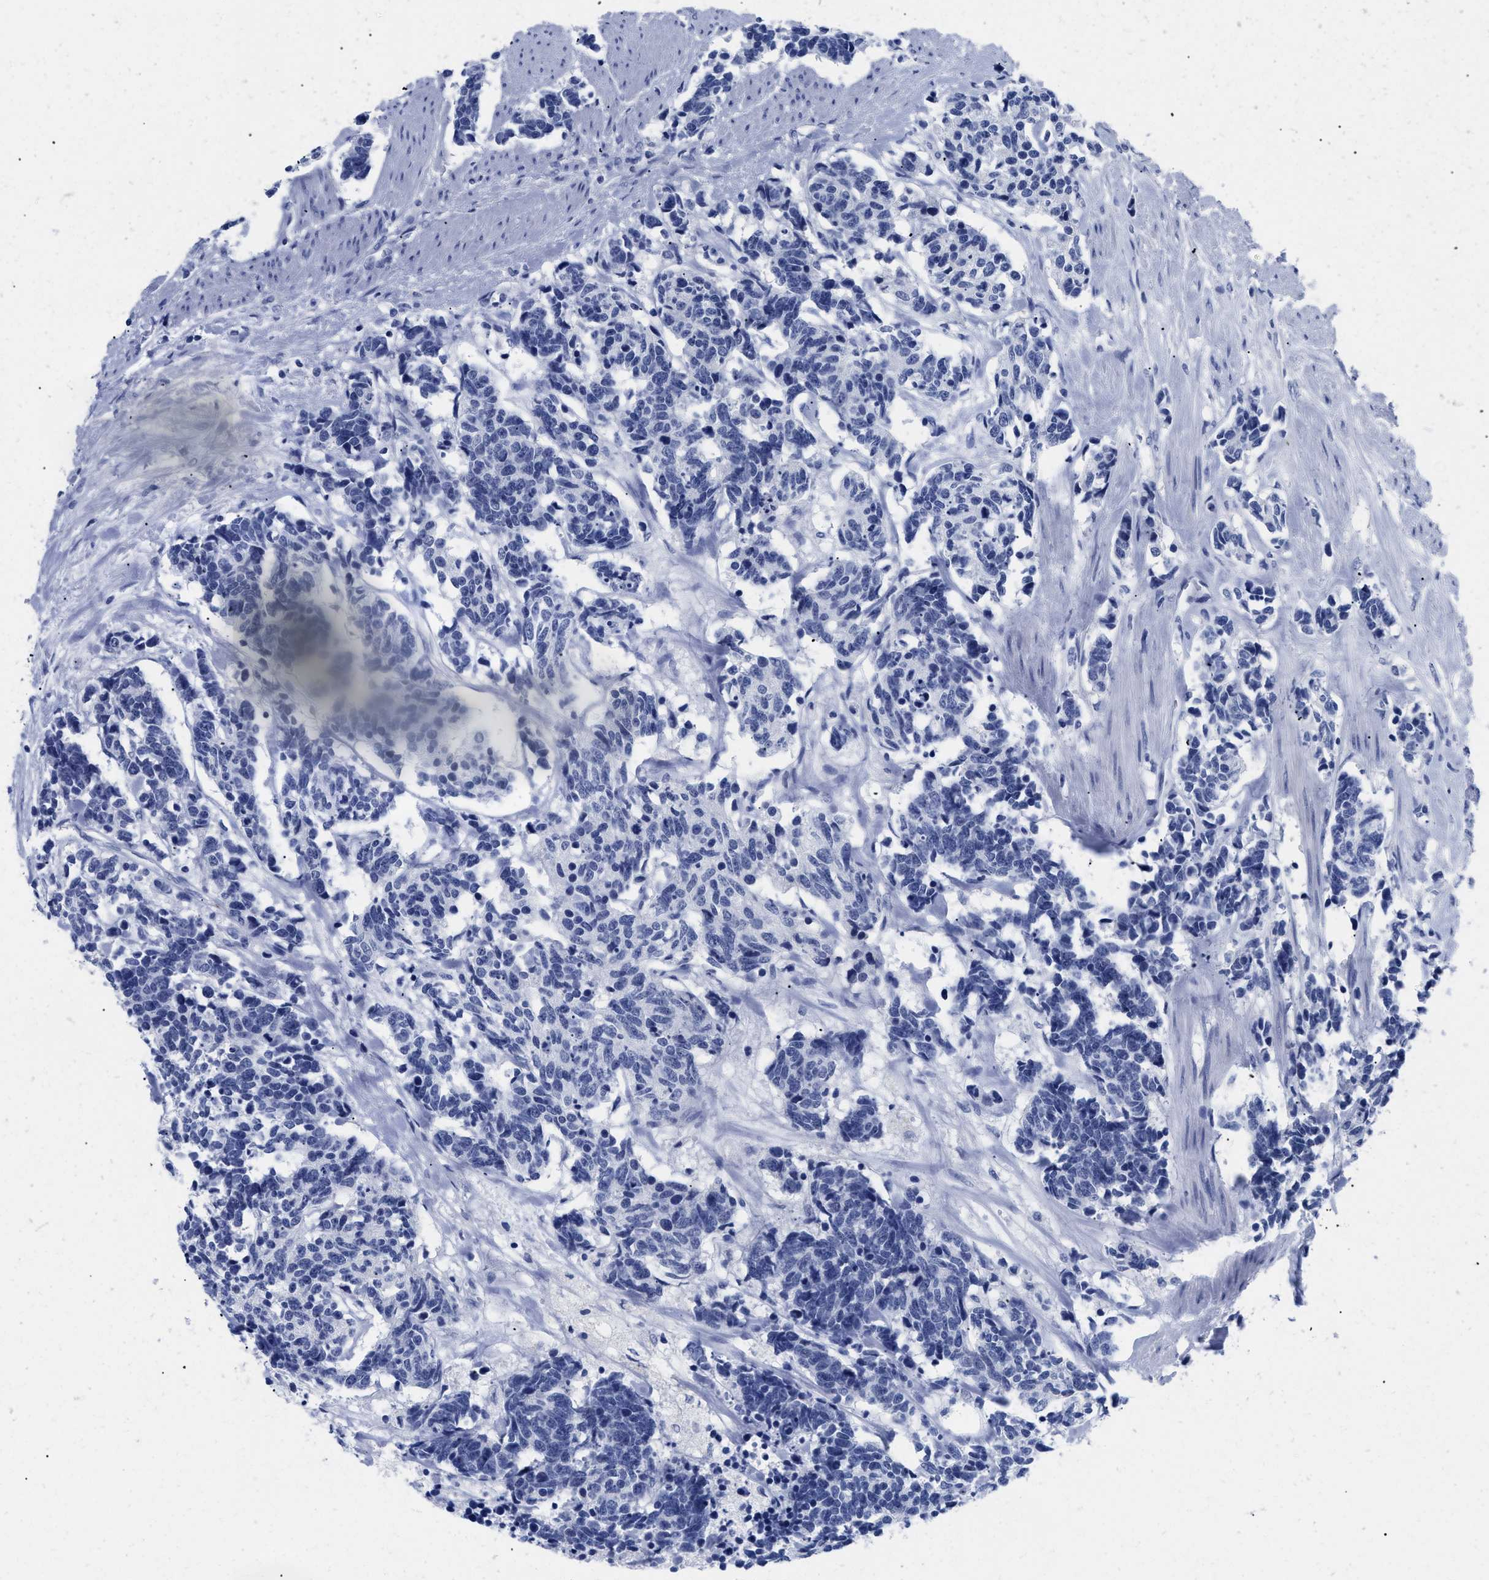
{"staining": {"intensity": "negative", "quantity": "none", "location": "none"}, "tissue": "carcinoid", "cell_type": "Tumor cells", "image_type": "cancer", "snomed": [{"axis": "morphology", "description": "Carcinoma, NOS"}, {"axis": "morphology", "description": "Carcinoid, malignant, NOS"}, {"axis": "topography", "description": "Urinary bladder"}], "caption": "High magnification brightfield microscopy of carcinoma stained with DAB (brown) and counterstained with hematoxylin (blue): tumor cells show no significant staining.", "gene": "TREML1", "patient": {"sex": "male", "age": 57}}